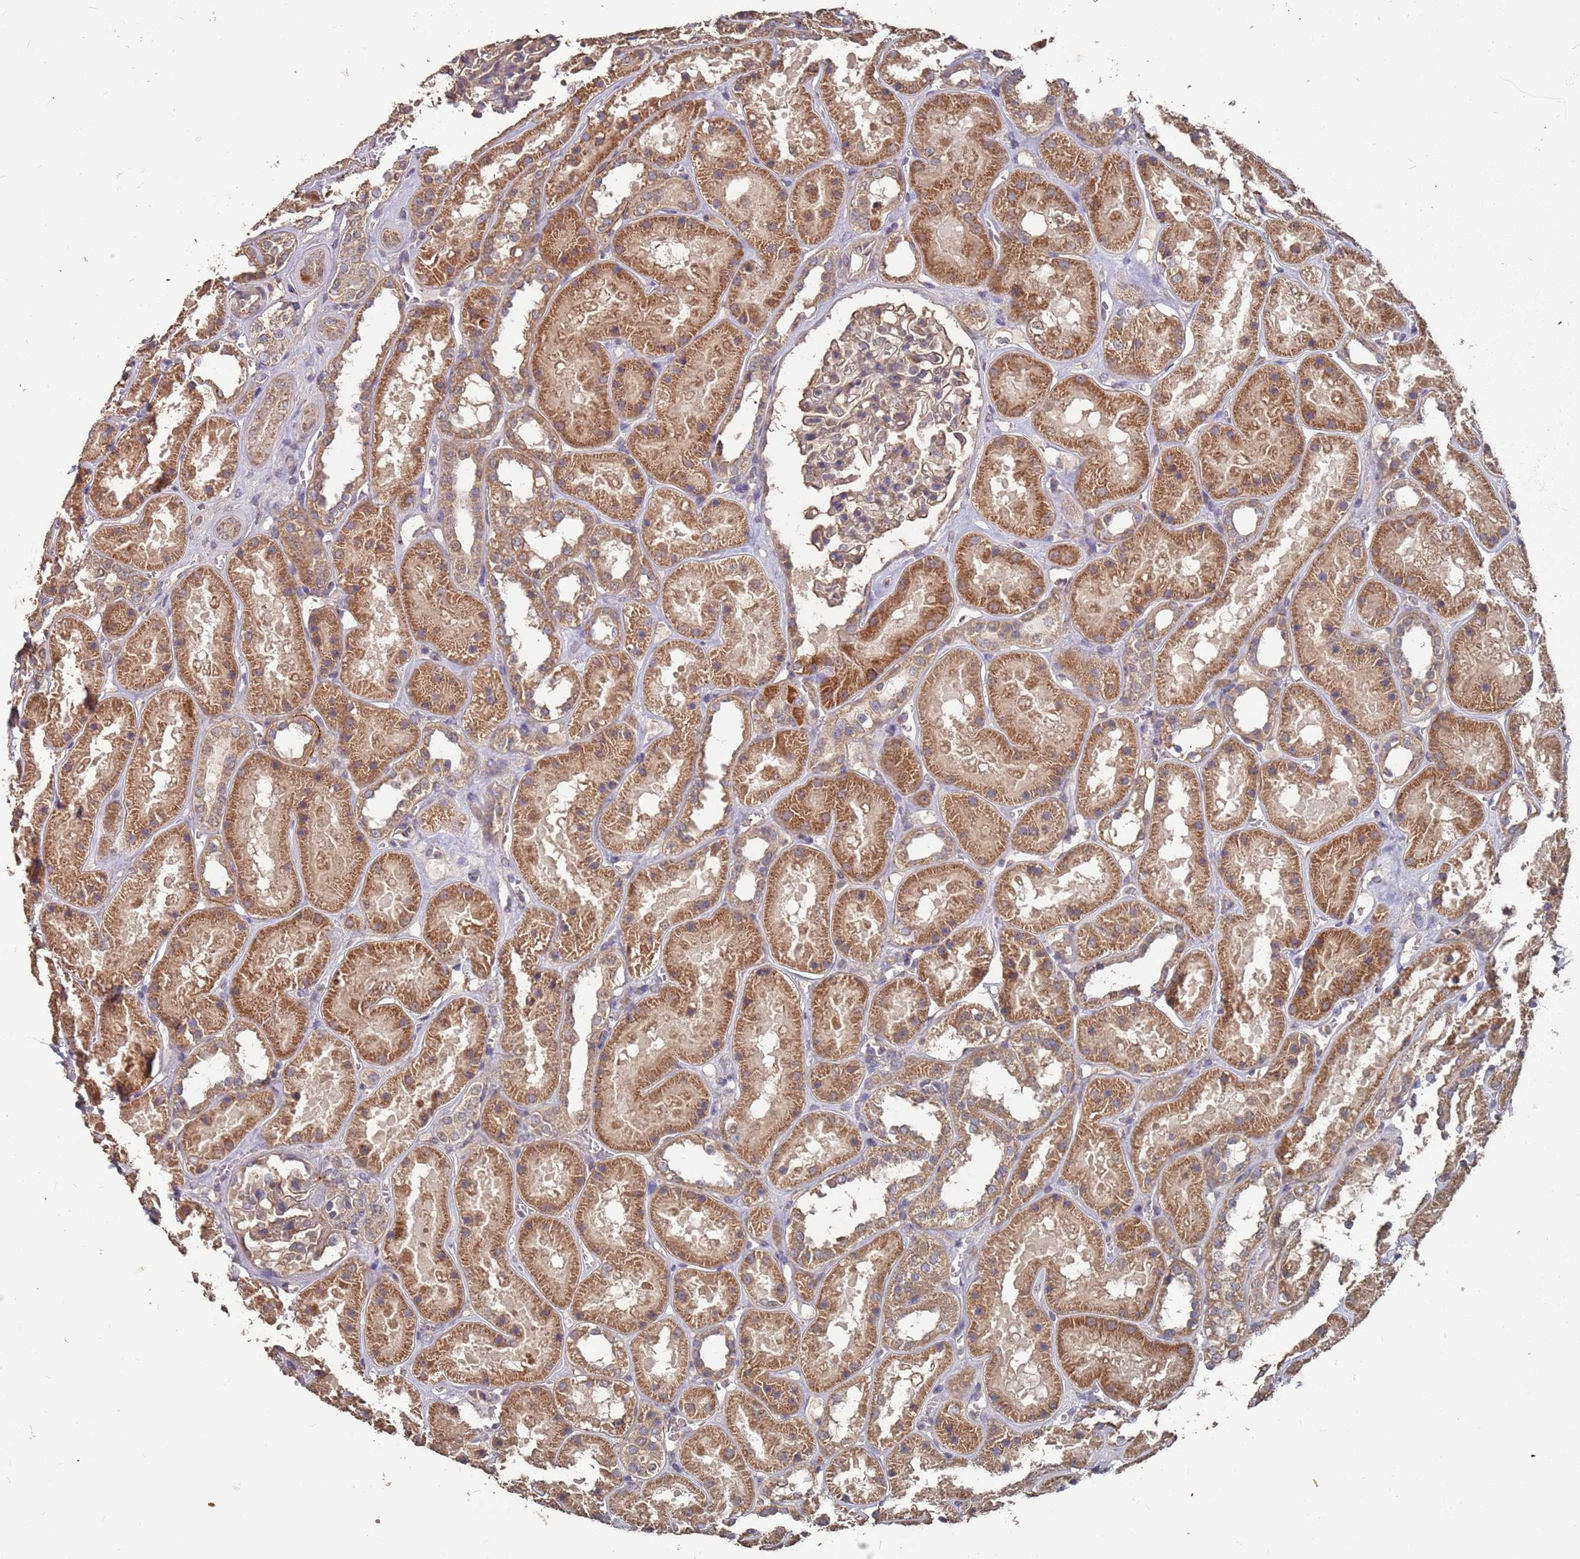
{"staining": {"intensity": "weak", "quantity": ">75%", "location": "cytoplasmic/membranous"}, "tissue": "kidney", "cell_type": "Cells in glomeruli", "image_type": "normal", "snomed": [{"axis": "morphology", "description": "Normal tissue, NOS"}, {"axis": "topography", "description": "Kidney"}], "caption": "Protein expression analysis of benign kidney demonstrates weak cytoplasmic/membranous staining in approximately >75% of cells in glomeruli.", "gene": "PRORP", "patient": {"sex": "female", "age": 41}}